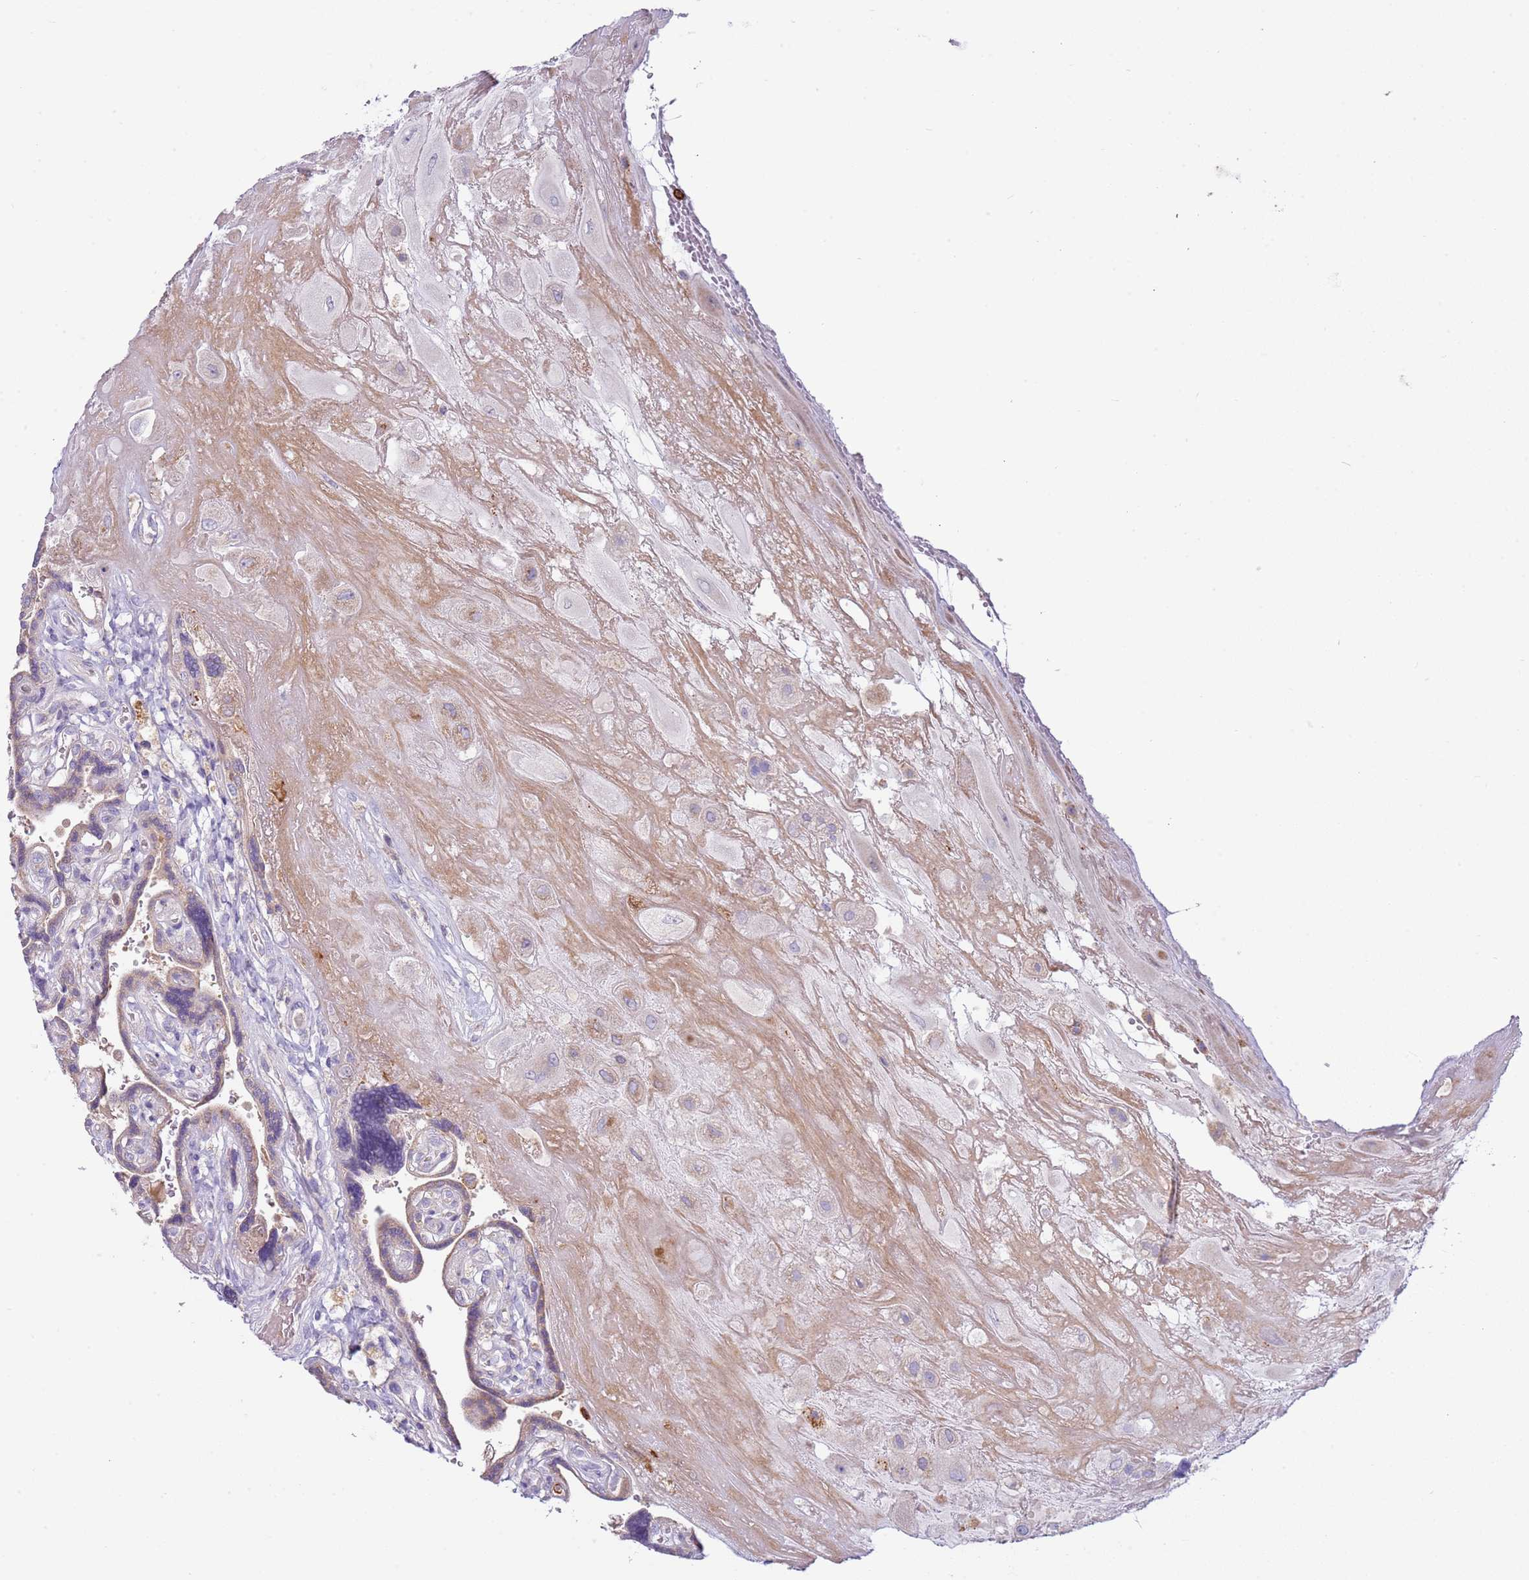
{"staining": {"intensity": "moderate", "quantity": ">75%", "location": "cytoplasmic/membranous"}, "tissue": "placenta", "cell_type": "Decidual cells", "image_type": "normal", "snomed": [{"axis": "morphology", "description": "Normal tissue, NOS"}, {"axis": "topography", "description": "Placenta"}], "caption": "Brown immunohistochemical staining in benign human placenta reveals moderate cytoplasmic/membranous expression in about >75% of decidual cells.", "gene": "TTPAL", "patient": {"sex": "female", "age": 32}}